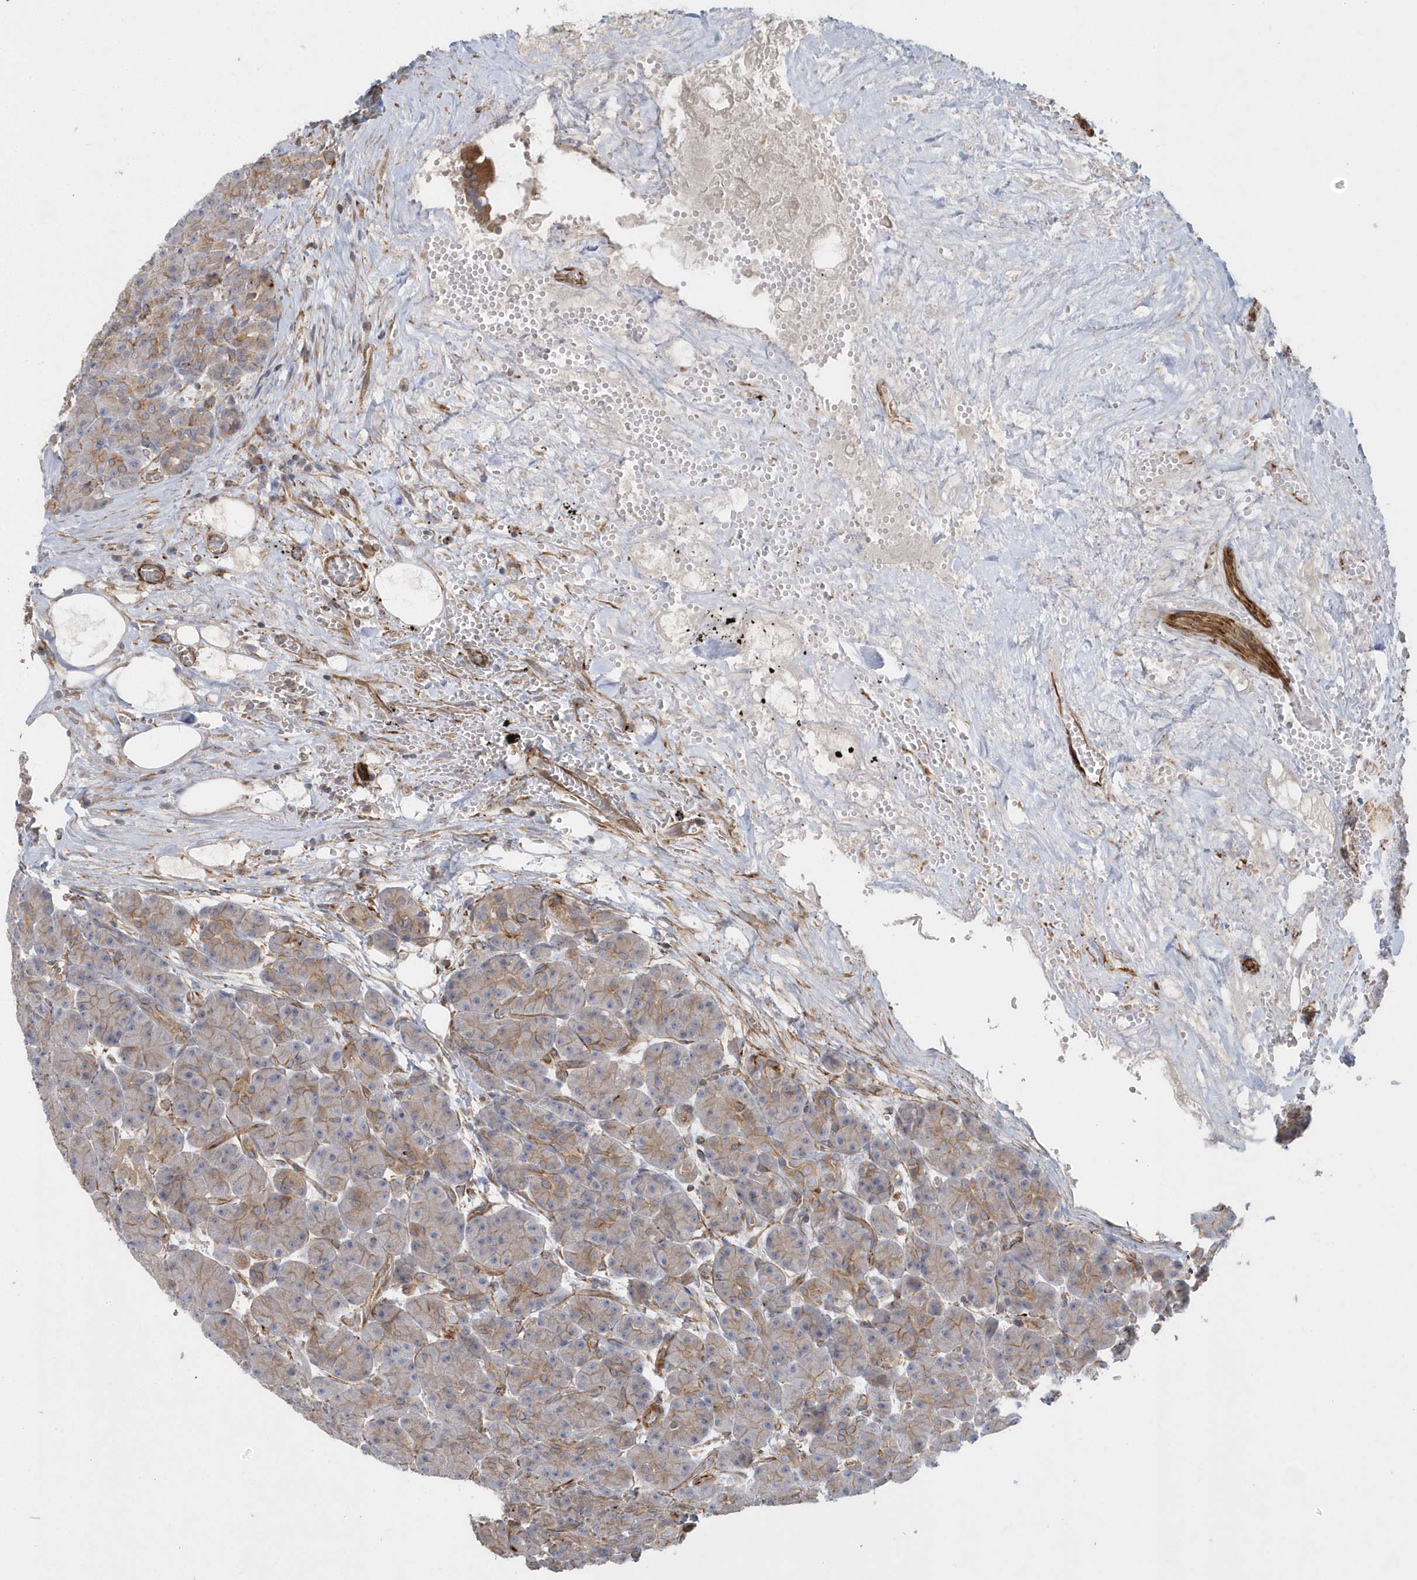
{"staining": {"intensity": "moderate", "quantity": "25%-75%", "location": "cytoplasmic/membranous"}, "tissue": "pancreas", "cell_type": "Exocrine glandular cells", "image_type": "normal", "snomed": [{"axis": "morphology", "description": "Normal tissue, NOS"}, {"axis": "topography", "description": "Pancreas"}], "caption": "DAB immunohistochemical staining of unremarkable human pancreas reveals moderate cytoplasmic/membranous protein positivity in about 25%-75% of exocrine glandular cells. Nuclei are stained in blue.", "gene": "RAB17", "patient": {"sex": "male", "age": 63}}